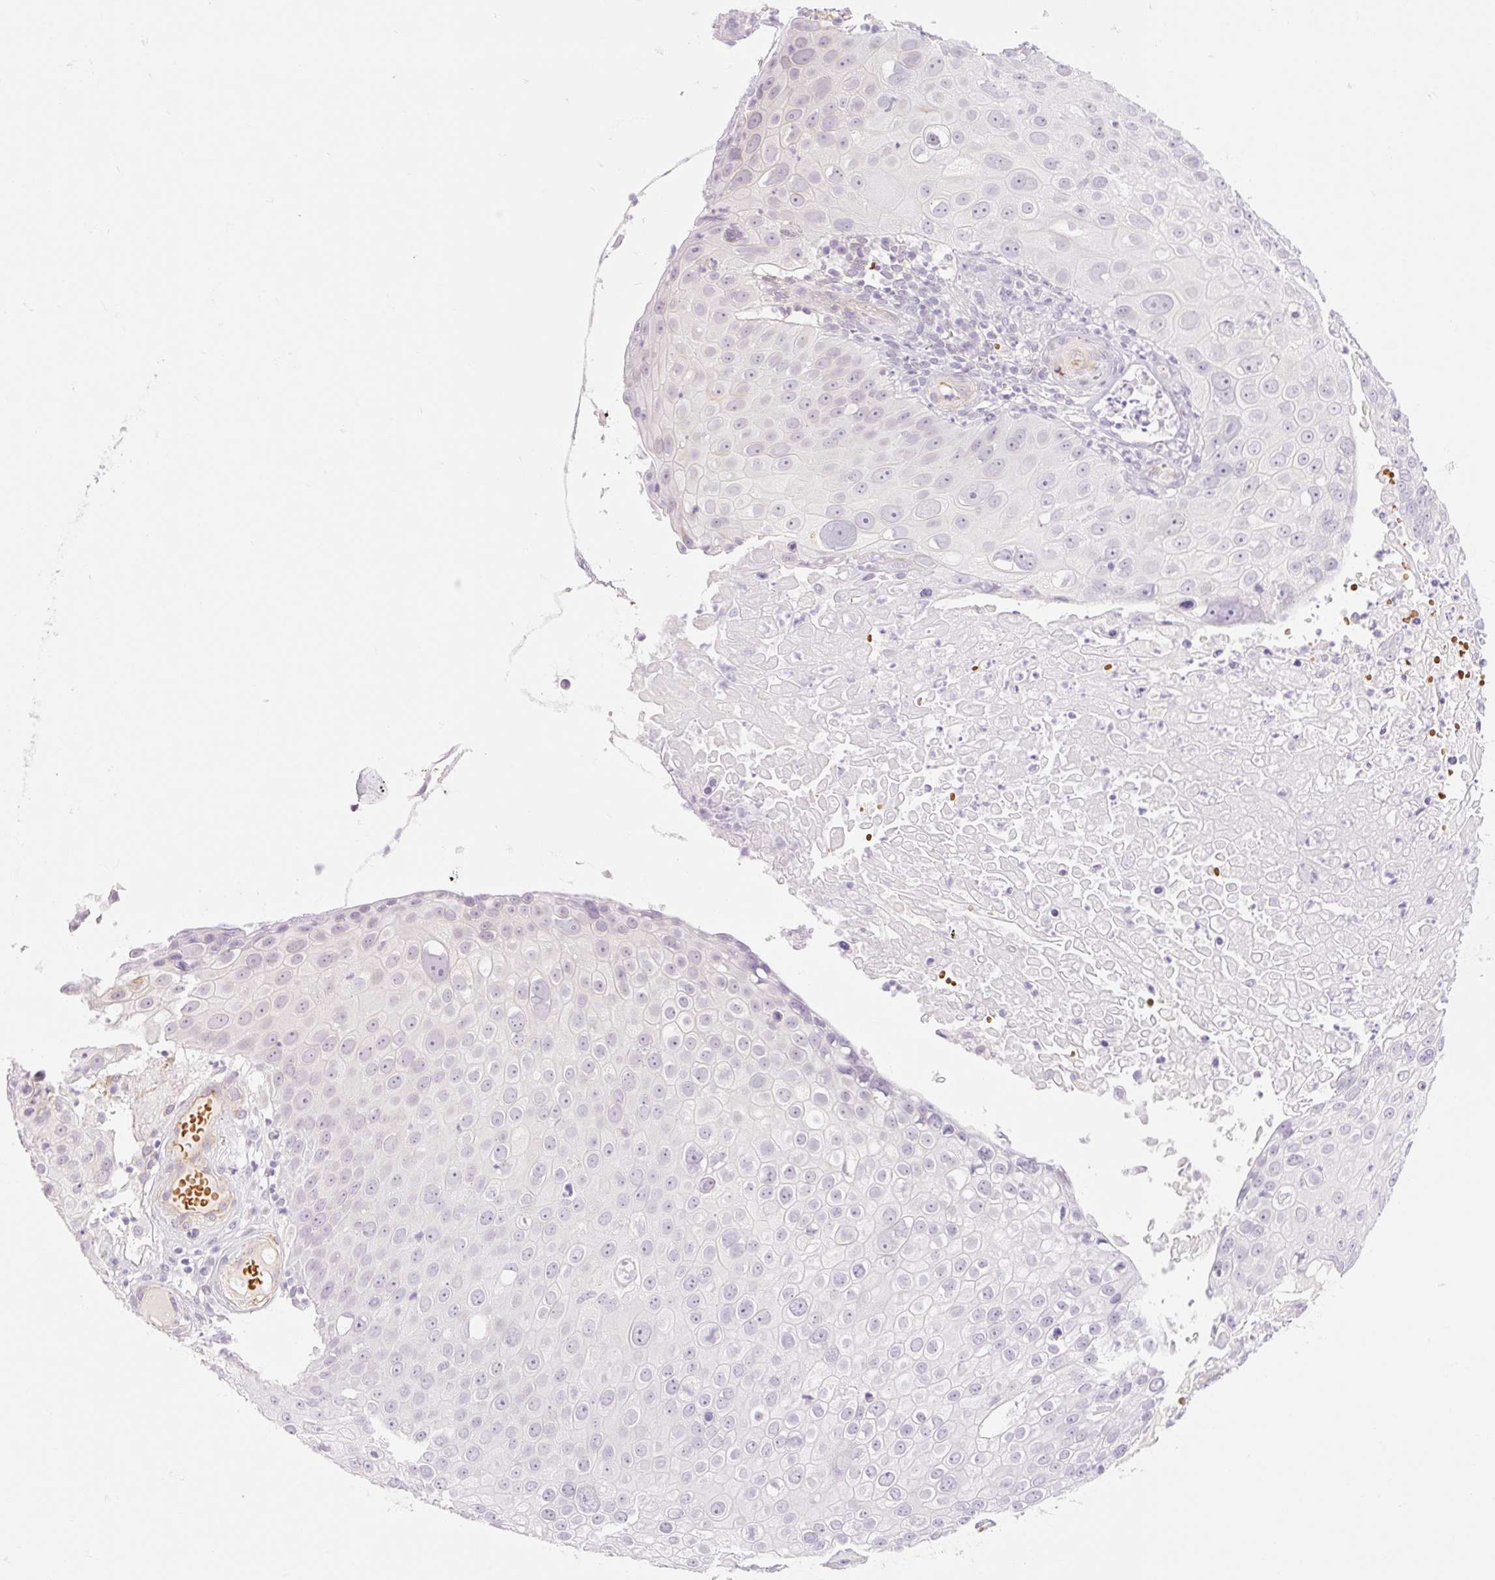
{"staining": {"intensity": "negative", "quantity": "none", "location": "none"}, "tissue": "skin cancer", "cell_type": "Tumor cells", "image_type": "cancer", "snomed": [{"axis": "morphology", "description": "Squamous cell carcinoma, NOS"}, {"axis": "topography", "description": "Skin"}], "caption": "Immunohistochemistry (IHC) of human skin squamous cell carcinoma displays no staining in tumor cells.", "gene": "TAF1L", "patient": {"sex": "male", "age": 71}}